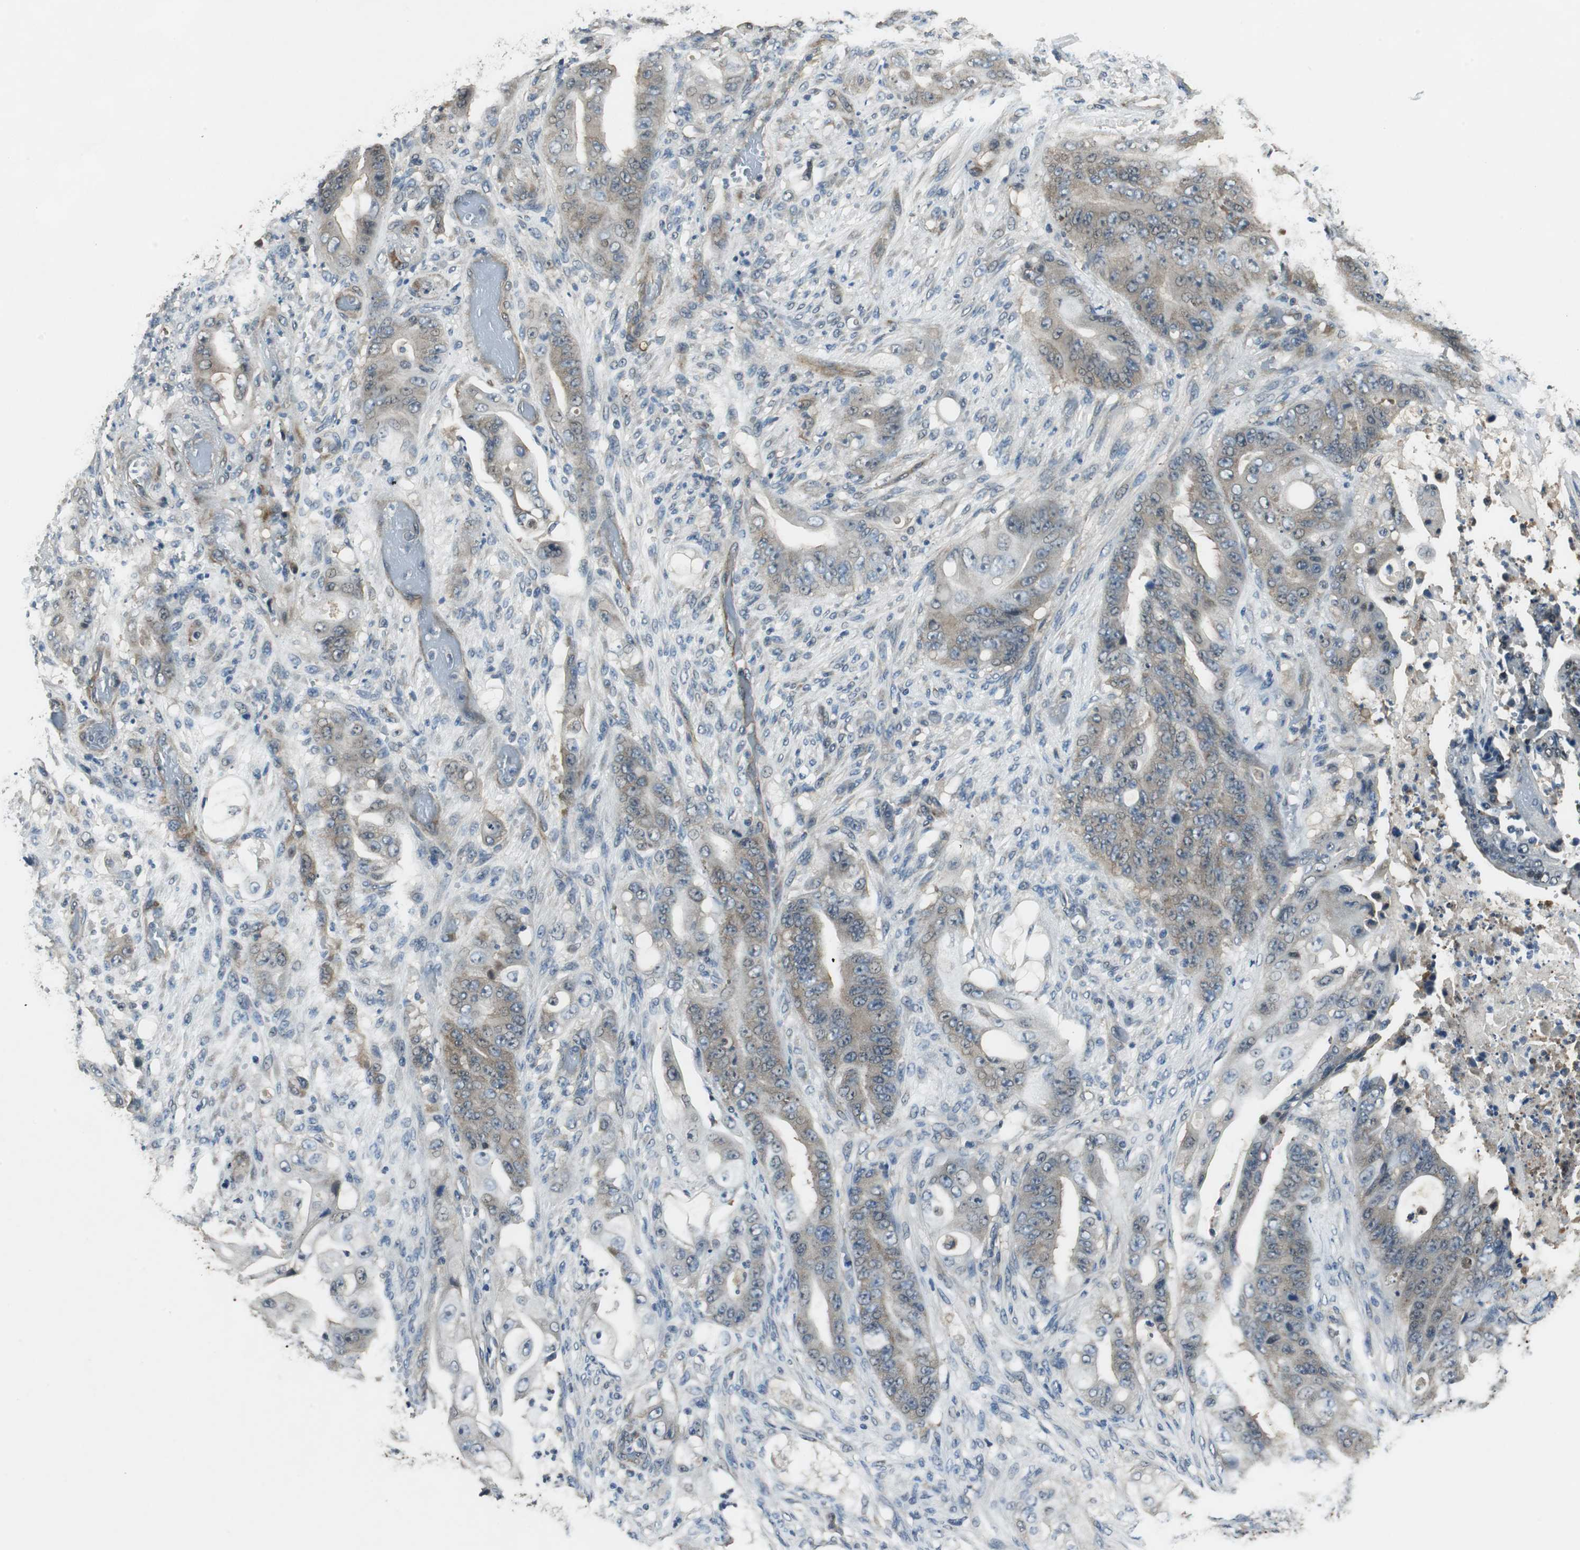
{"staining": {"intensity": "weak", "quantity": "25%-75%", "location": "cytoplasmic/membranous"}, "tissue": "stomach cancer", "cell_type": "Tumor cells", "image_type": "cancer", "snomed": [{"axis": "morphology", "description": "Adenocarcinoma, NOS"}, {"axis": "topography", "description": "Stomach"}], "caption": "Protein expression by immunohistochemistry (IHC) exhibits weak cytoplasmic/membranous positivity in about 25%-75% of tumor cells in adenocarcinoma (stomach).", "gene": "PSMB4", "patient": {"sex": "female", "age": 73}}